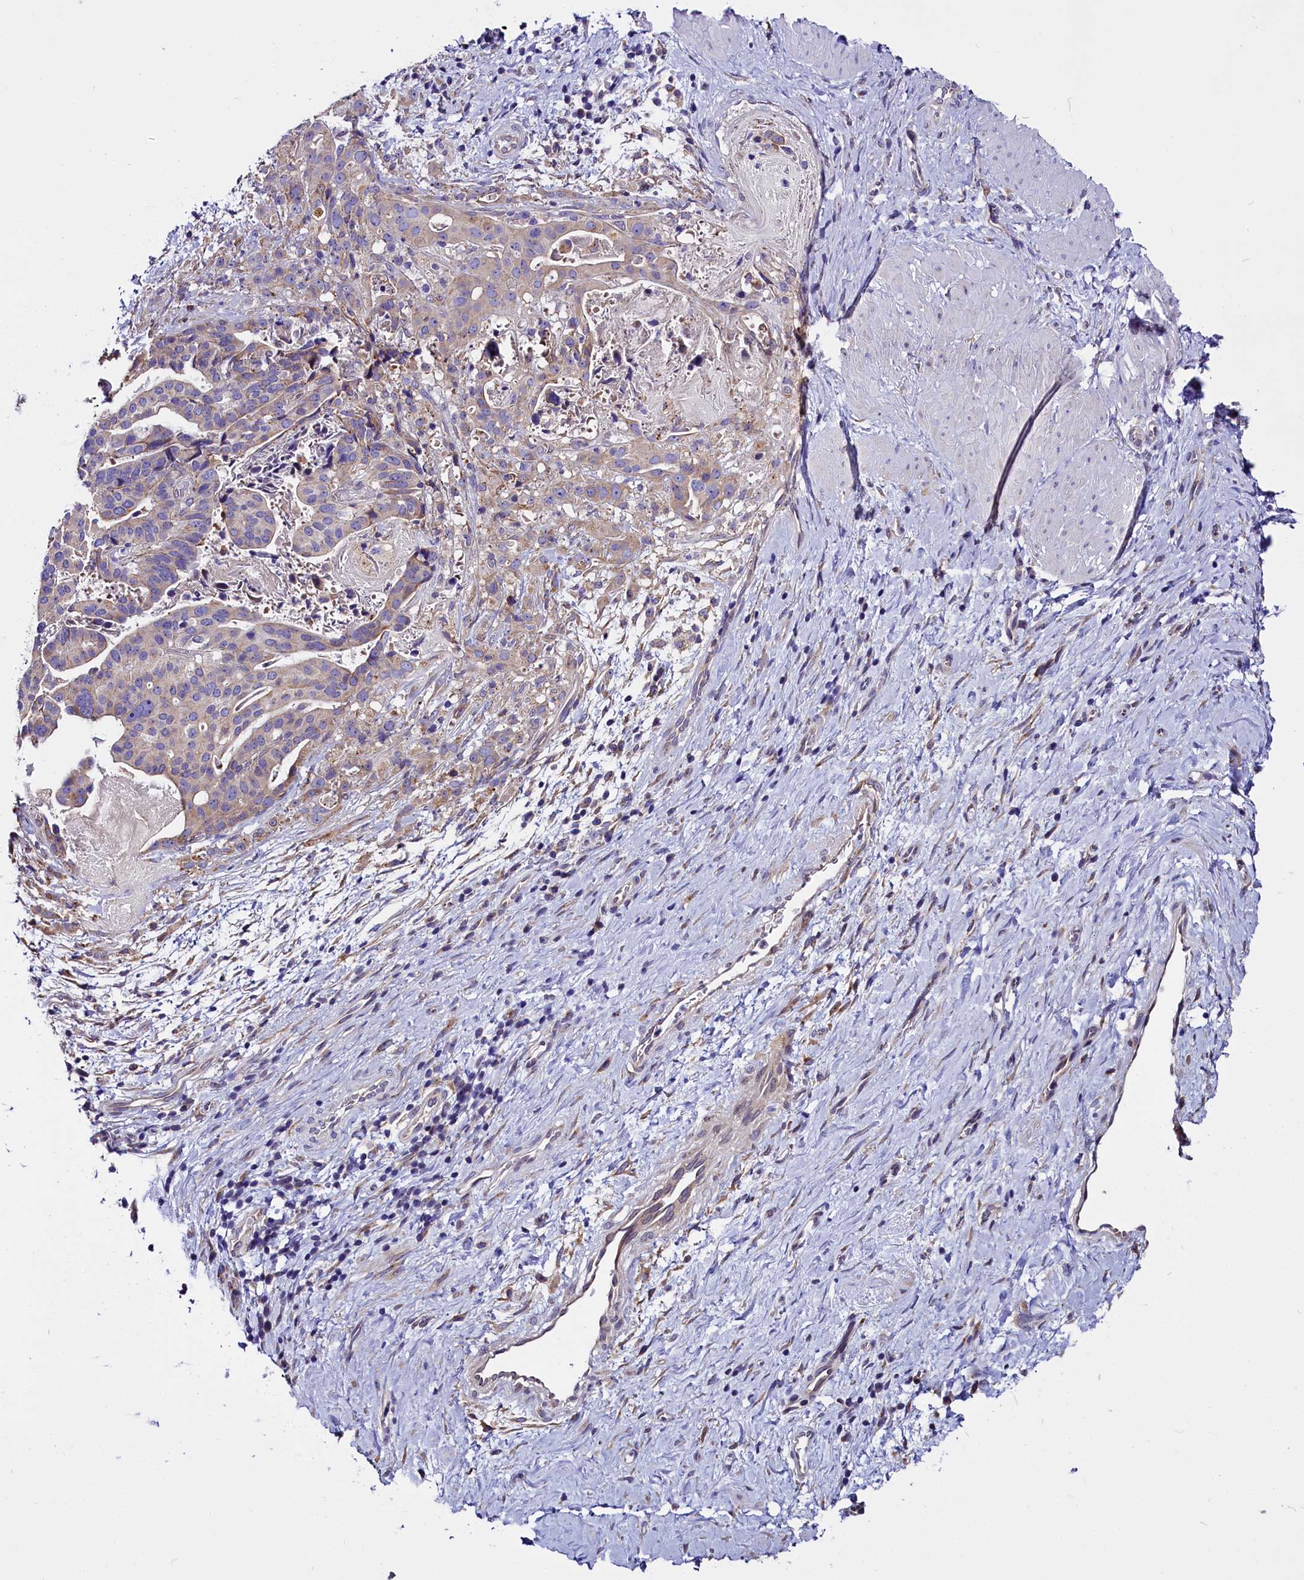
{"staining": {"intensity": "weak", "quantity": "<25%", "location": "cytoplasmic/membranous"}, "tissue": "stomach cancer", "cell_type": "Tumor cells", "image_type": "cancer", "snomed": [{"axis": "morphology", "description": "Adenocarcinoma, NOS"}, {"axis": "topography", "description": "Stomach"}], "caption": "Tumor cells show no significant protein staining in stomach cancer (adenocarcinoma). Nuclei are stained in blue.", "gene": "CEP170", "patient": {"sex": "male", "age": 48}}